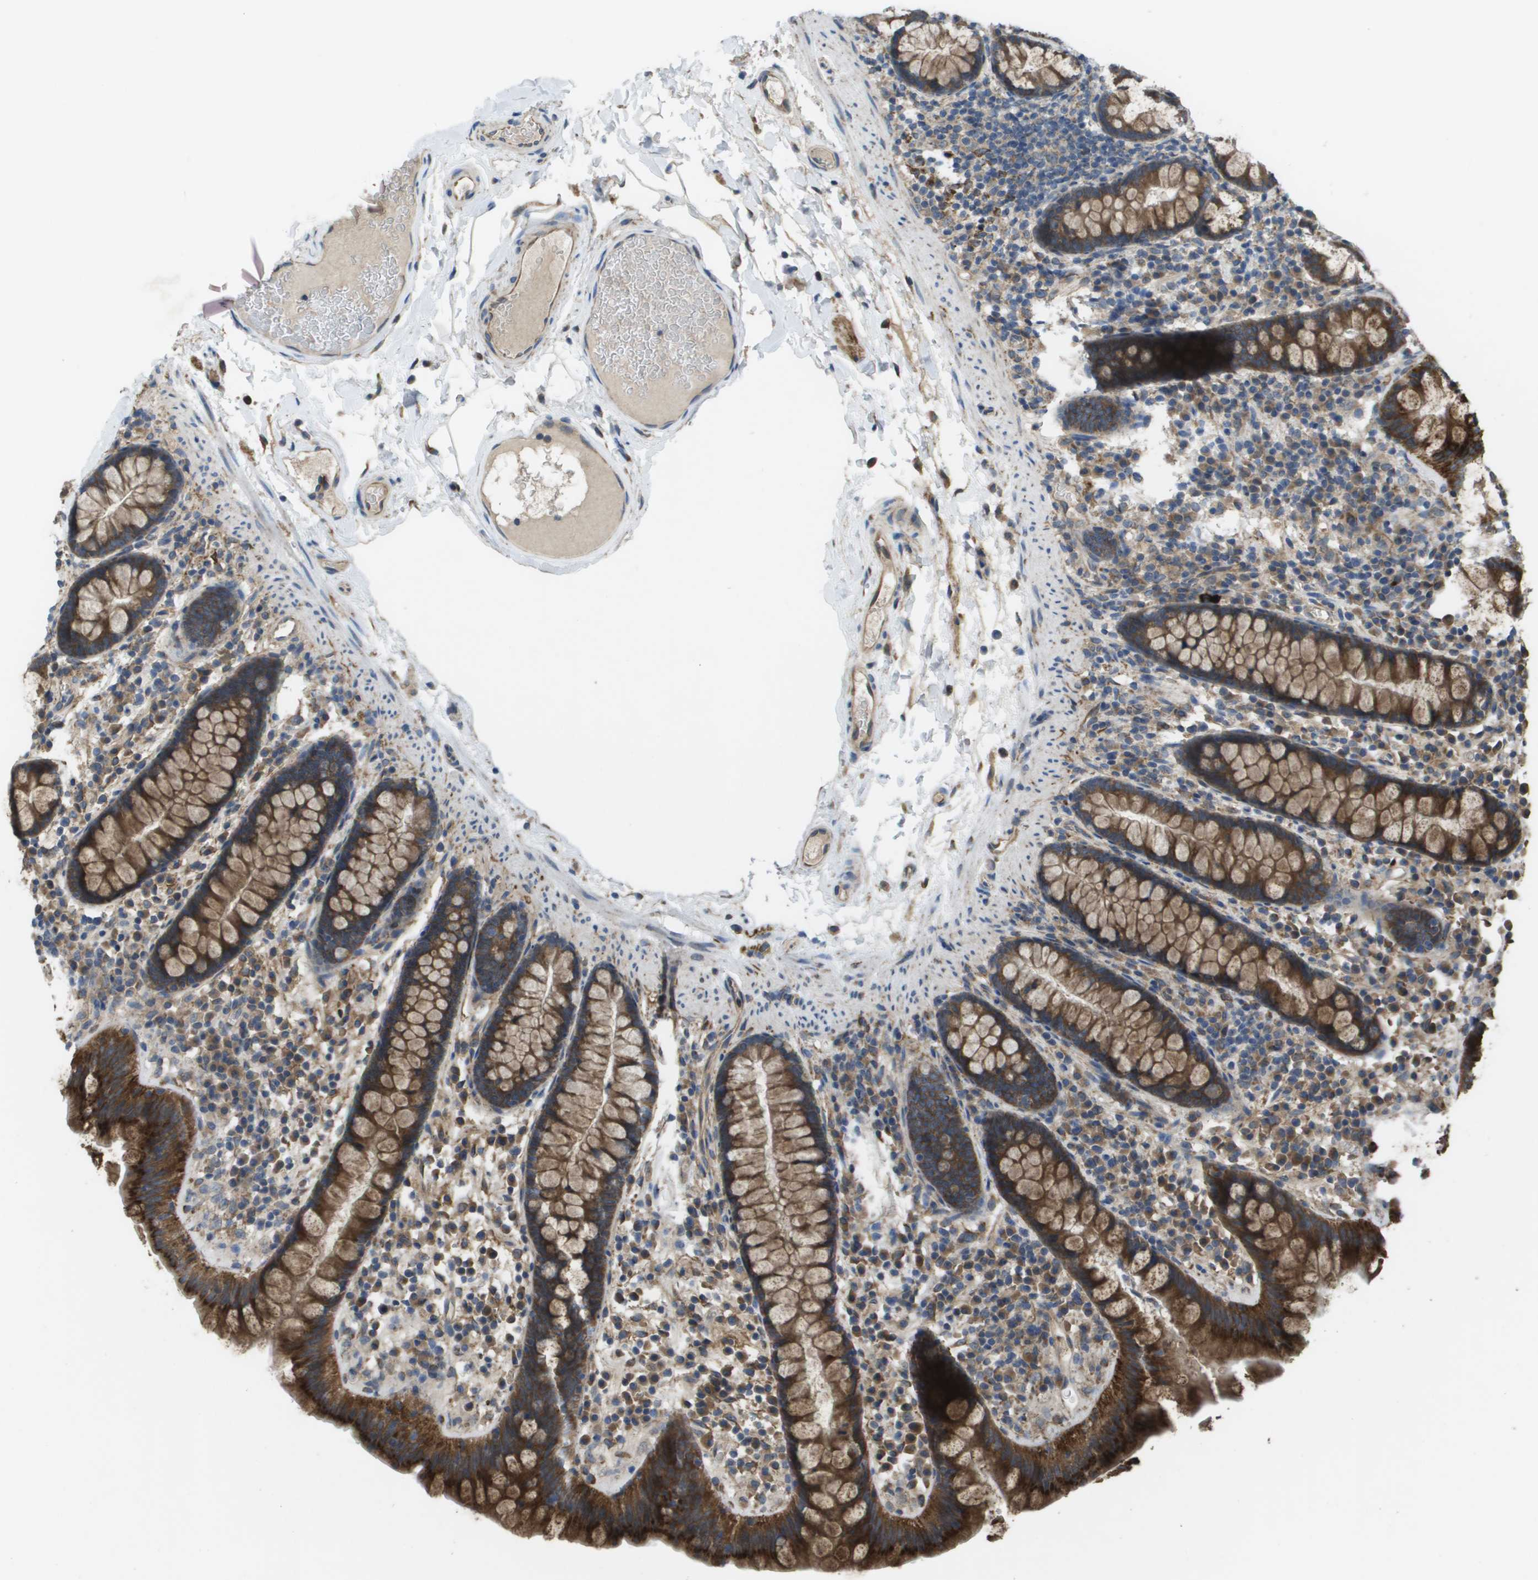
{"staining": {"intensity": "weak", "quantity": ">75%", "location": "cytoplasmic/membranous"}, "tissue": "colon", "cell_type": "Endothelial cells", "image_type": "normal", "snomed": [{"axis": "morphology", "description": "Normal tissue, NOS"}, {"axis": "topography", "description": "Colon"}], "caption": "Immunohistochemistry (IHC) staining of benign colon, which shows low levels of weak cytoplasmic/membranous staining in approximately >75% of endothelial cells indicating weak cytoplasmic/membranous protein positivity. The staining was performed using DAB (3,3'-diaminobenzidine) (brown) for protein detection and nuclei were counterstained in hematoxylin (blue).", "gene": "CLCN2", "patient": {"sex": "female", "age": 80}}